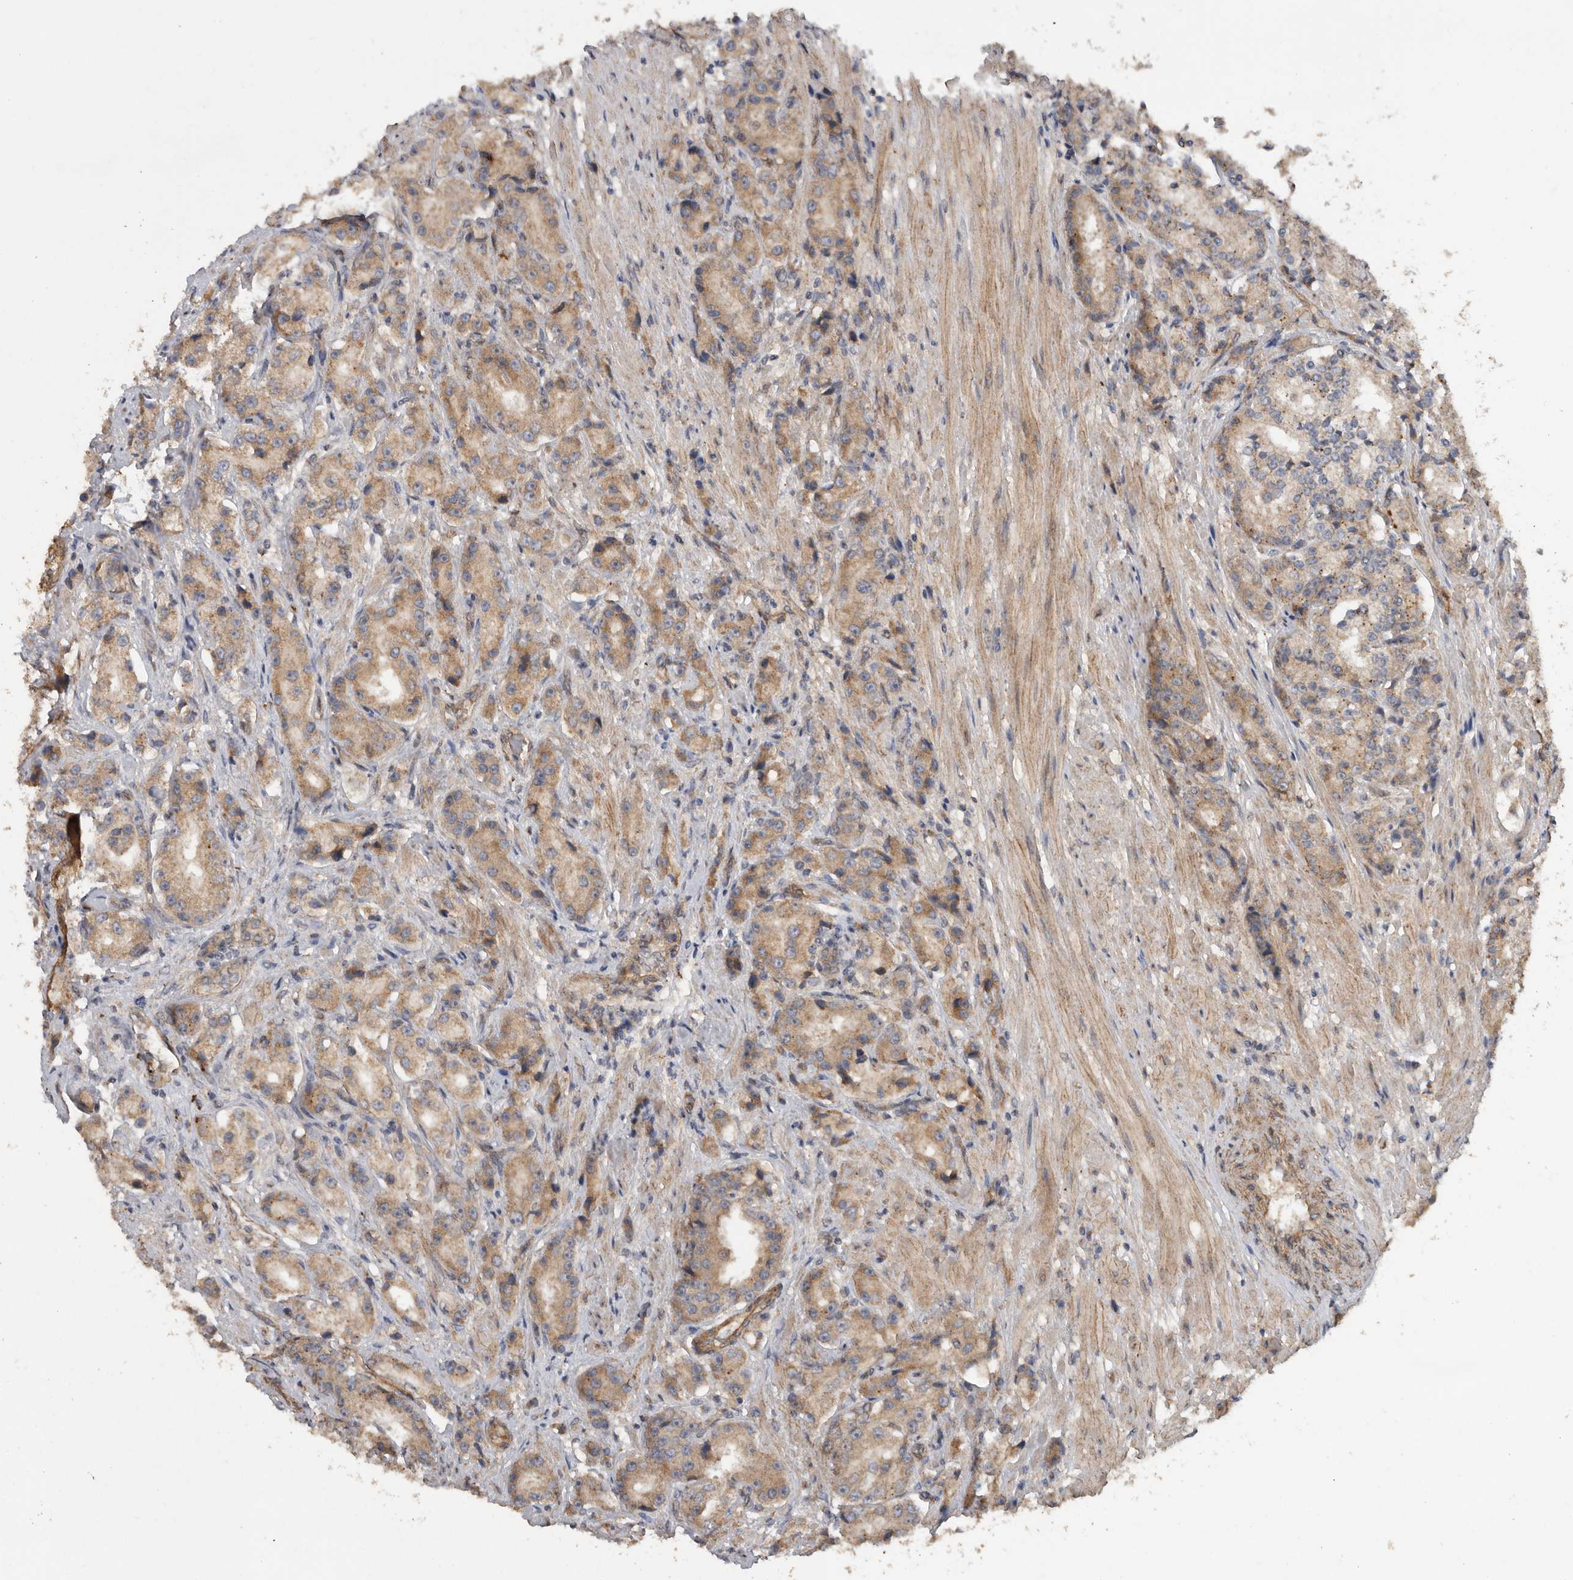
{"staining": {"intensity": "moderate", "quantity": ">75%", "location": "cytoplasmic/membranous"}, "tissue": "prostate cancer", "cell_type": "Tumor cells", "image_type": "cancer", "snomed": [{"axis": "morphology", "description": "Adenocarcinoma, High grade"}, {"axis": "topography", "description": "Prostate"}], "caption": "Prostate adenocarcinoma (high-grade) stained with DAB immunohistochemistry exhibits medium levels of moderate cytoplasmic/membranous positivity in about >75% of tumor cells.", "gene": "PODXL2", "patient": {"sex": "male", "age": 60}}